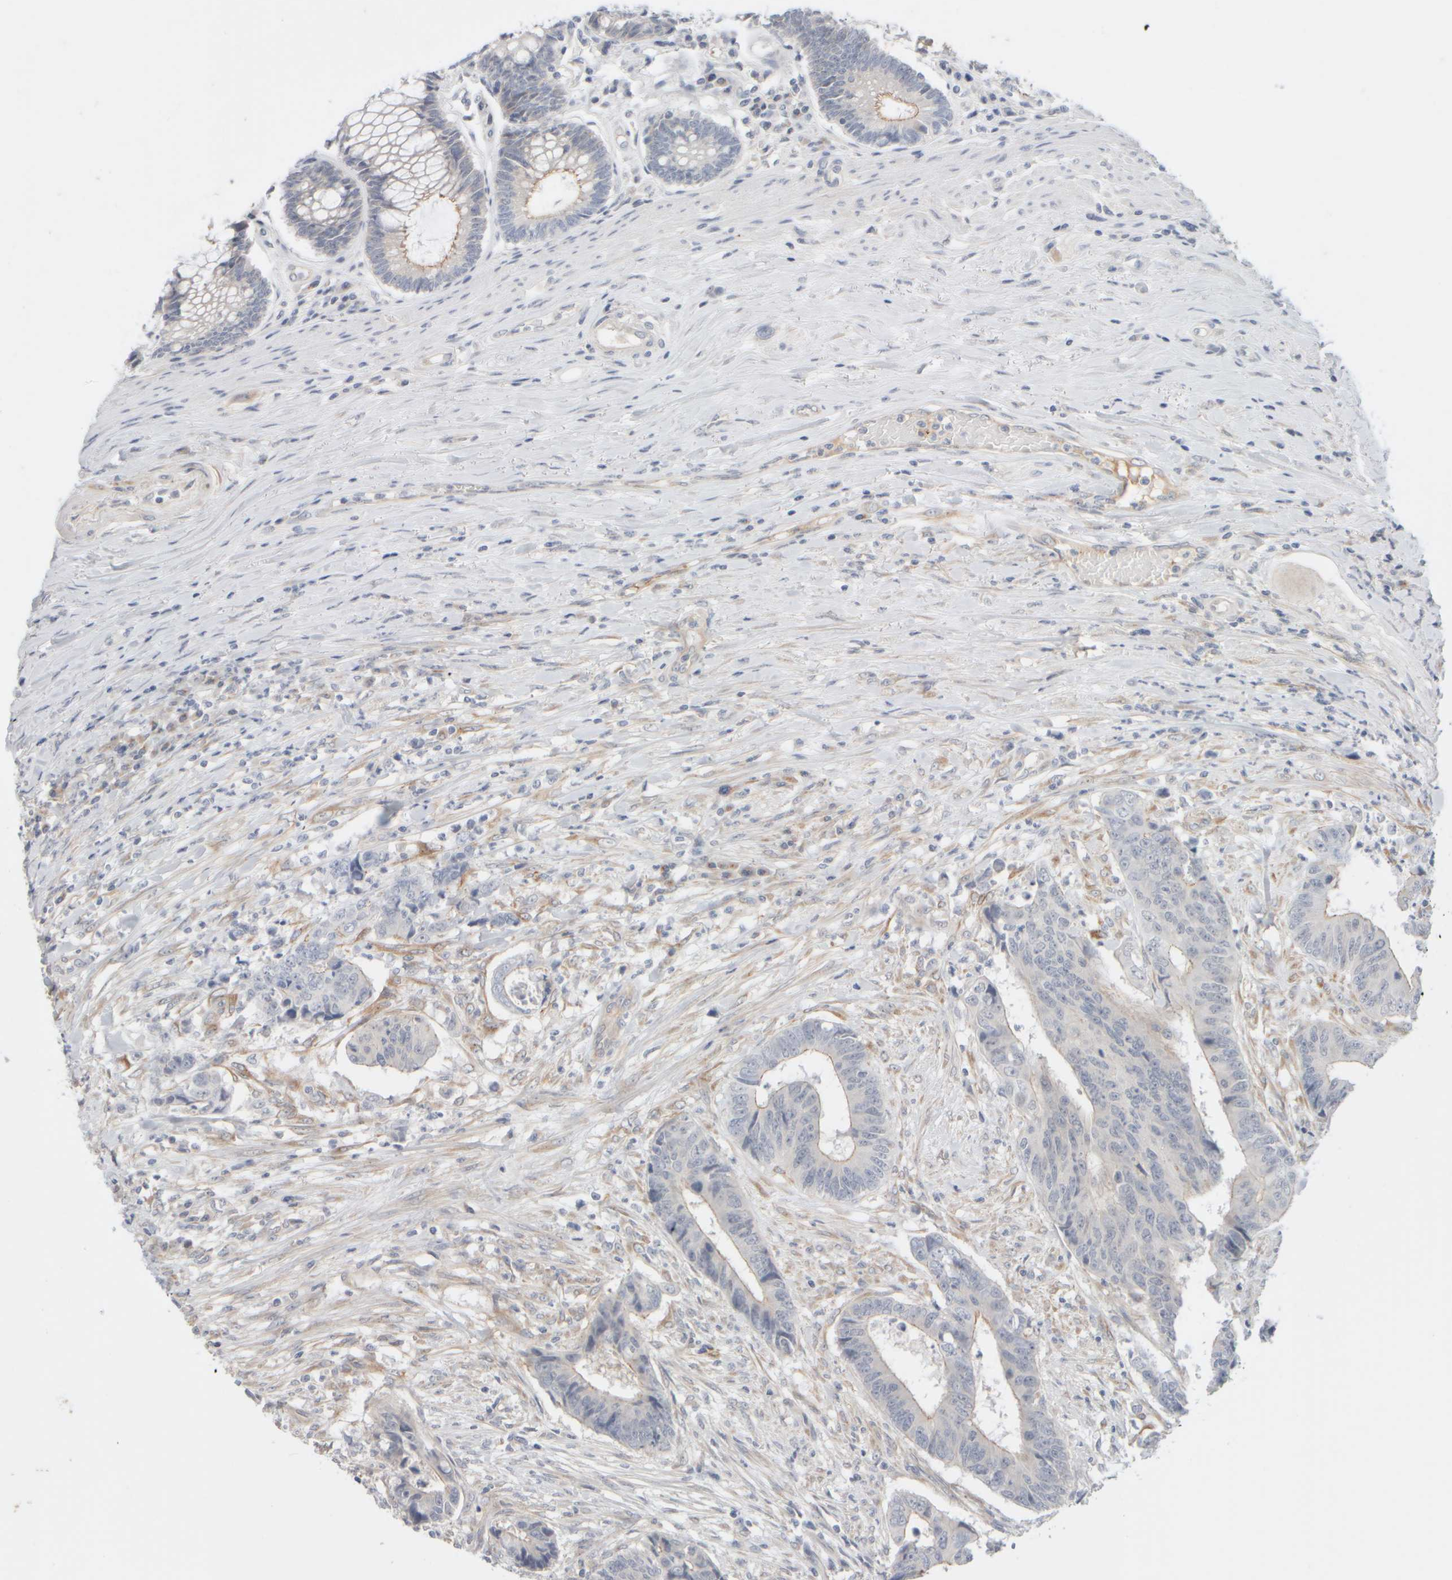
{"staining": {"intensity": "negative", "quantity": "none", "location": "none"}, "tissue": "colorectal cancer", "cell_type": "Tumor cells", "image_type": "cancer", "snomed": [{"axis": "morphology", "description": "Adenocarcinoma, NOS"}, {"axis": "topography", "description": "Rectum"}], "caption": "This is an immunohistochemistry (IHC) histopathology image of colorectal adenocarcinoma. There is no staining in tumor cells.", "gene": "GOPC", "patient": {"sex": "male", "age": 84}}